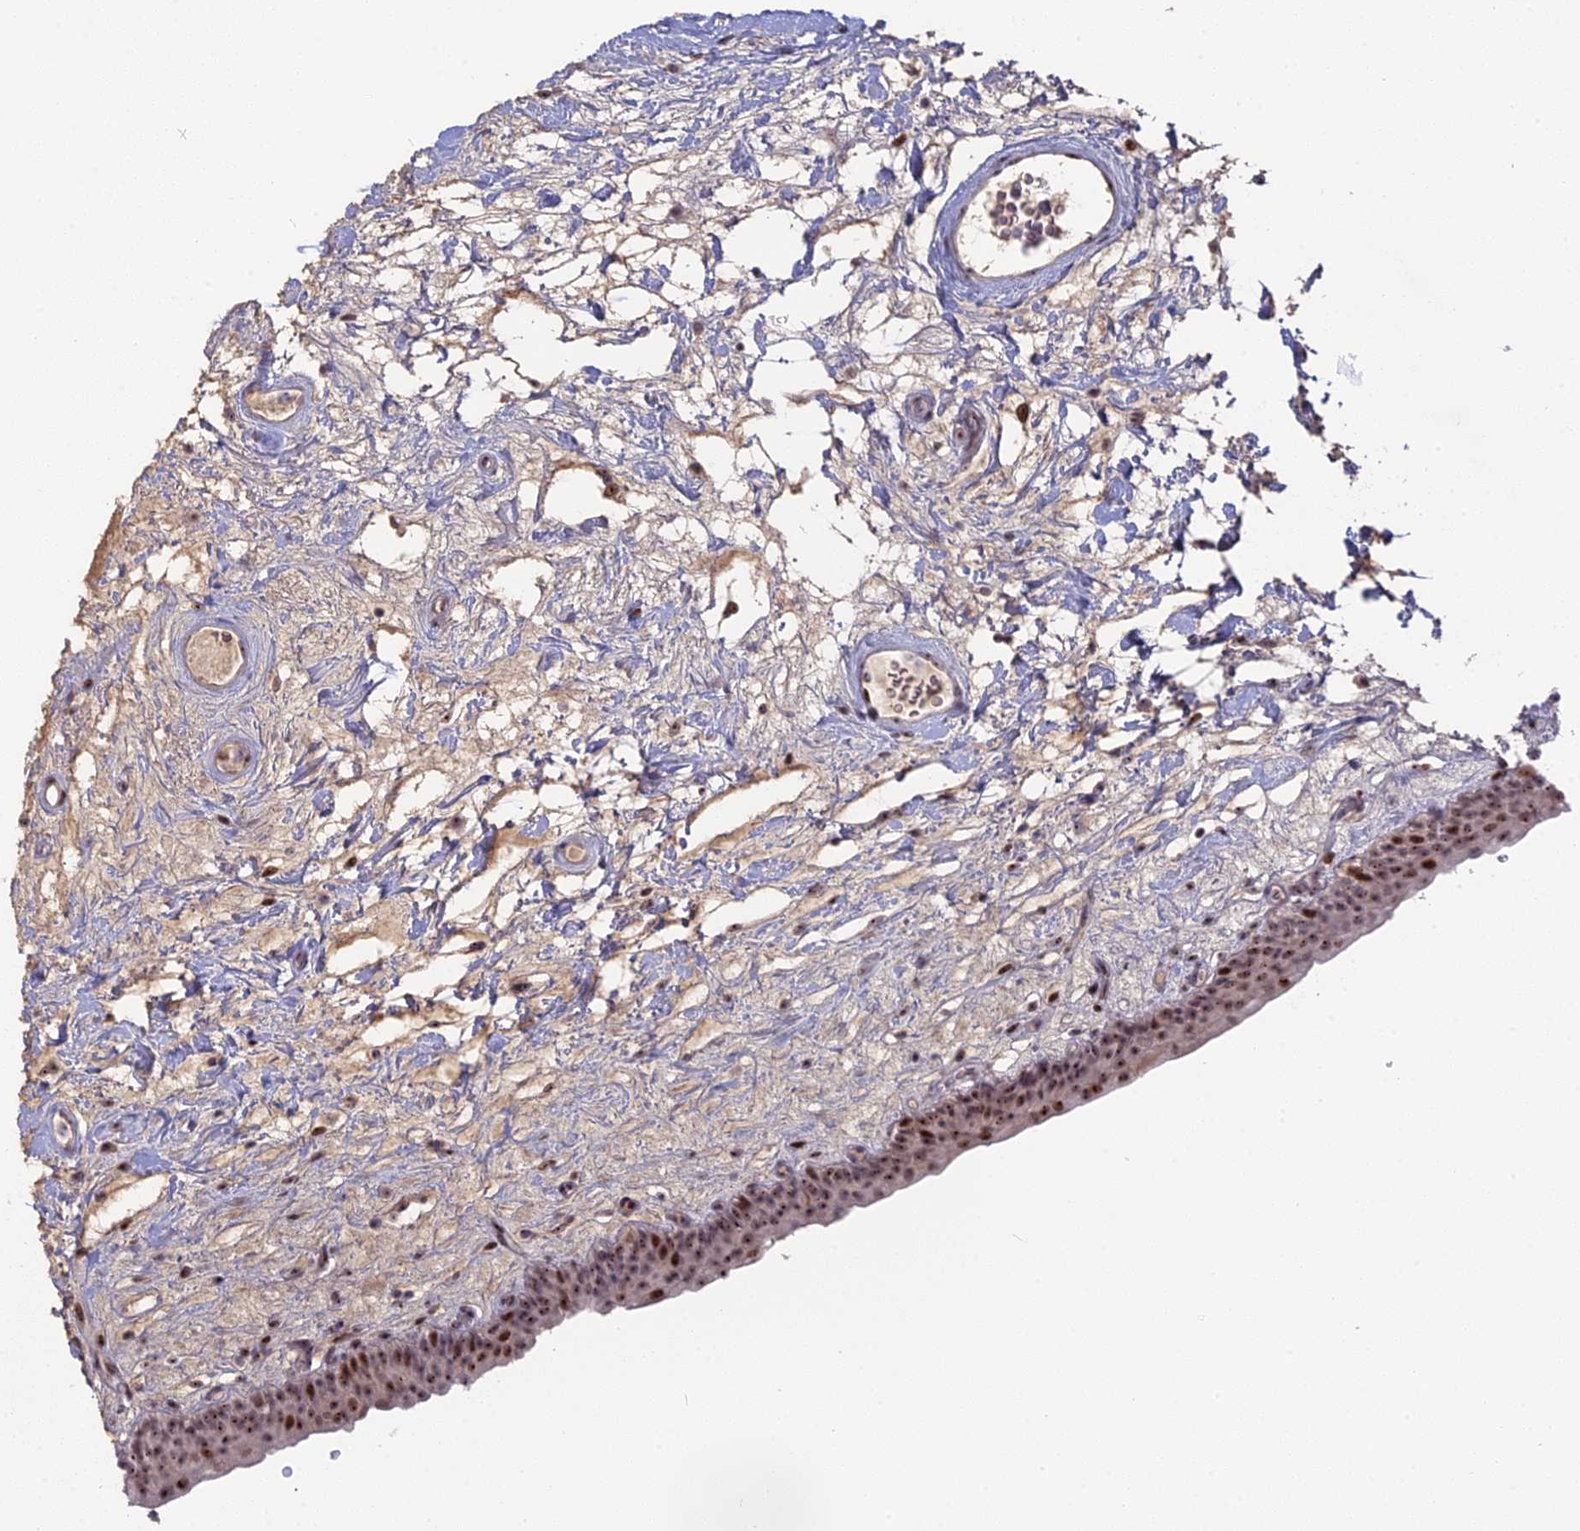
{"staining": {"intensity": "strong", "quantity": ">75%", "location": "nuclear"}, "tissue": "urinary bladder", "cell_type": "Urothelial cells", "image_type": "normal", "snomed": [{"axis": "morphology", "description": "Normal tissue, NOS"}, {"axis": "topography", "description": "Urinary bladder"}], "caption": "Immunohistochemistry image of benign urinary bladder: urinary bladder stained using immunohistochemistry displays high levels of strong protein expression localized specifically in the nuclear of urothelial cells, appearing as a nuclear brown color.", "gene": "FAM131A", "patient": {"sex": "male", "age": 83}}